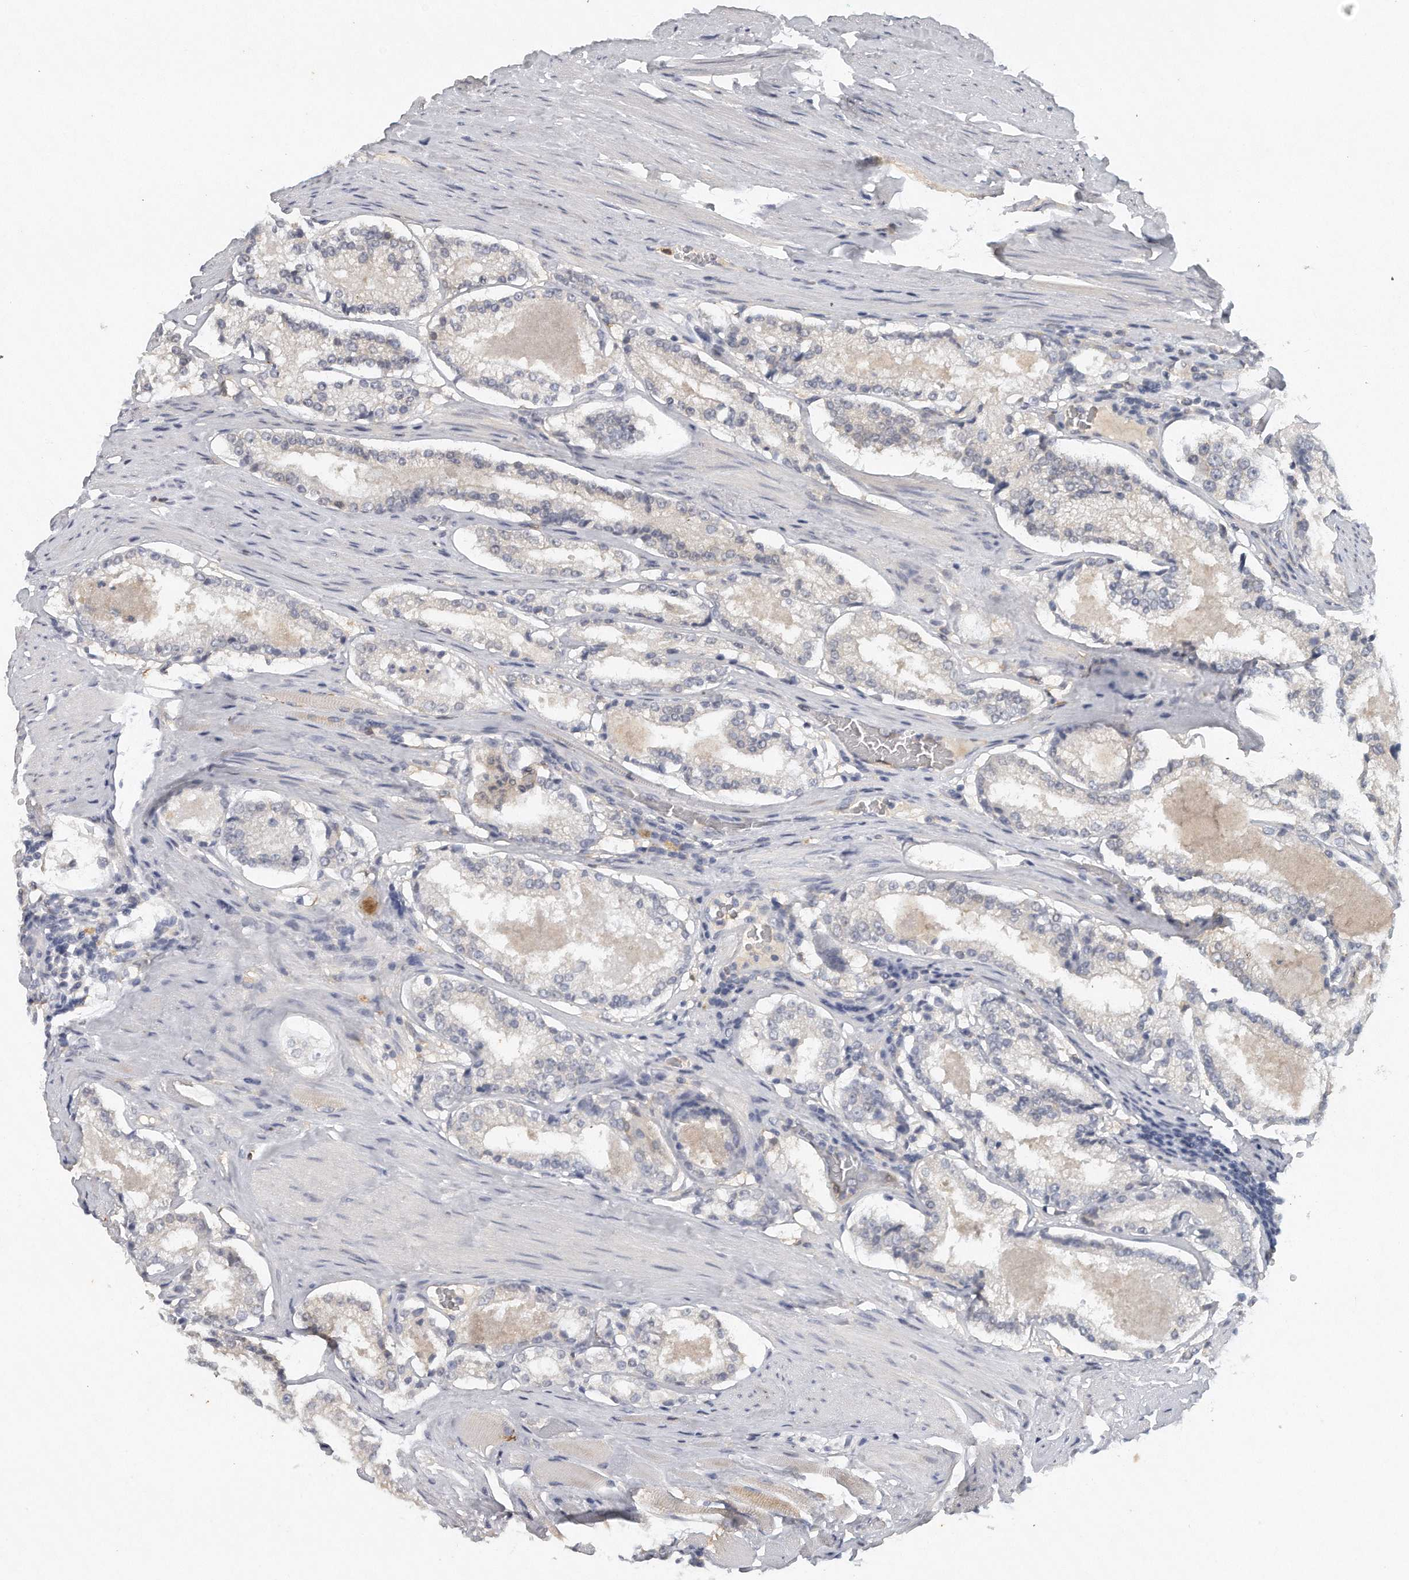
{"staining": {"intensity": "negative", "quantity": "none", "location": "none"}, "tissue": "prostate cancer", "cell_type": "Tumor cells", "image_type": "cancer", "snomed": [{"axis": "morphology", "description": "Adenocarcinoma, Low grade"}, {"axis": "topography", "description": "Prostate"}], "caption": "Immunohistochemistry of prostate cancer (adenocarcinoma (low-grade)) reveals no expression in tumor cells.", "gene": "CAMK1", "patient": {"sex": "male", "age": 70}}